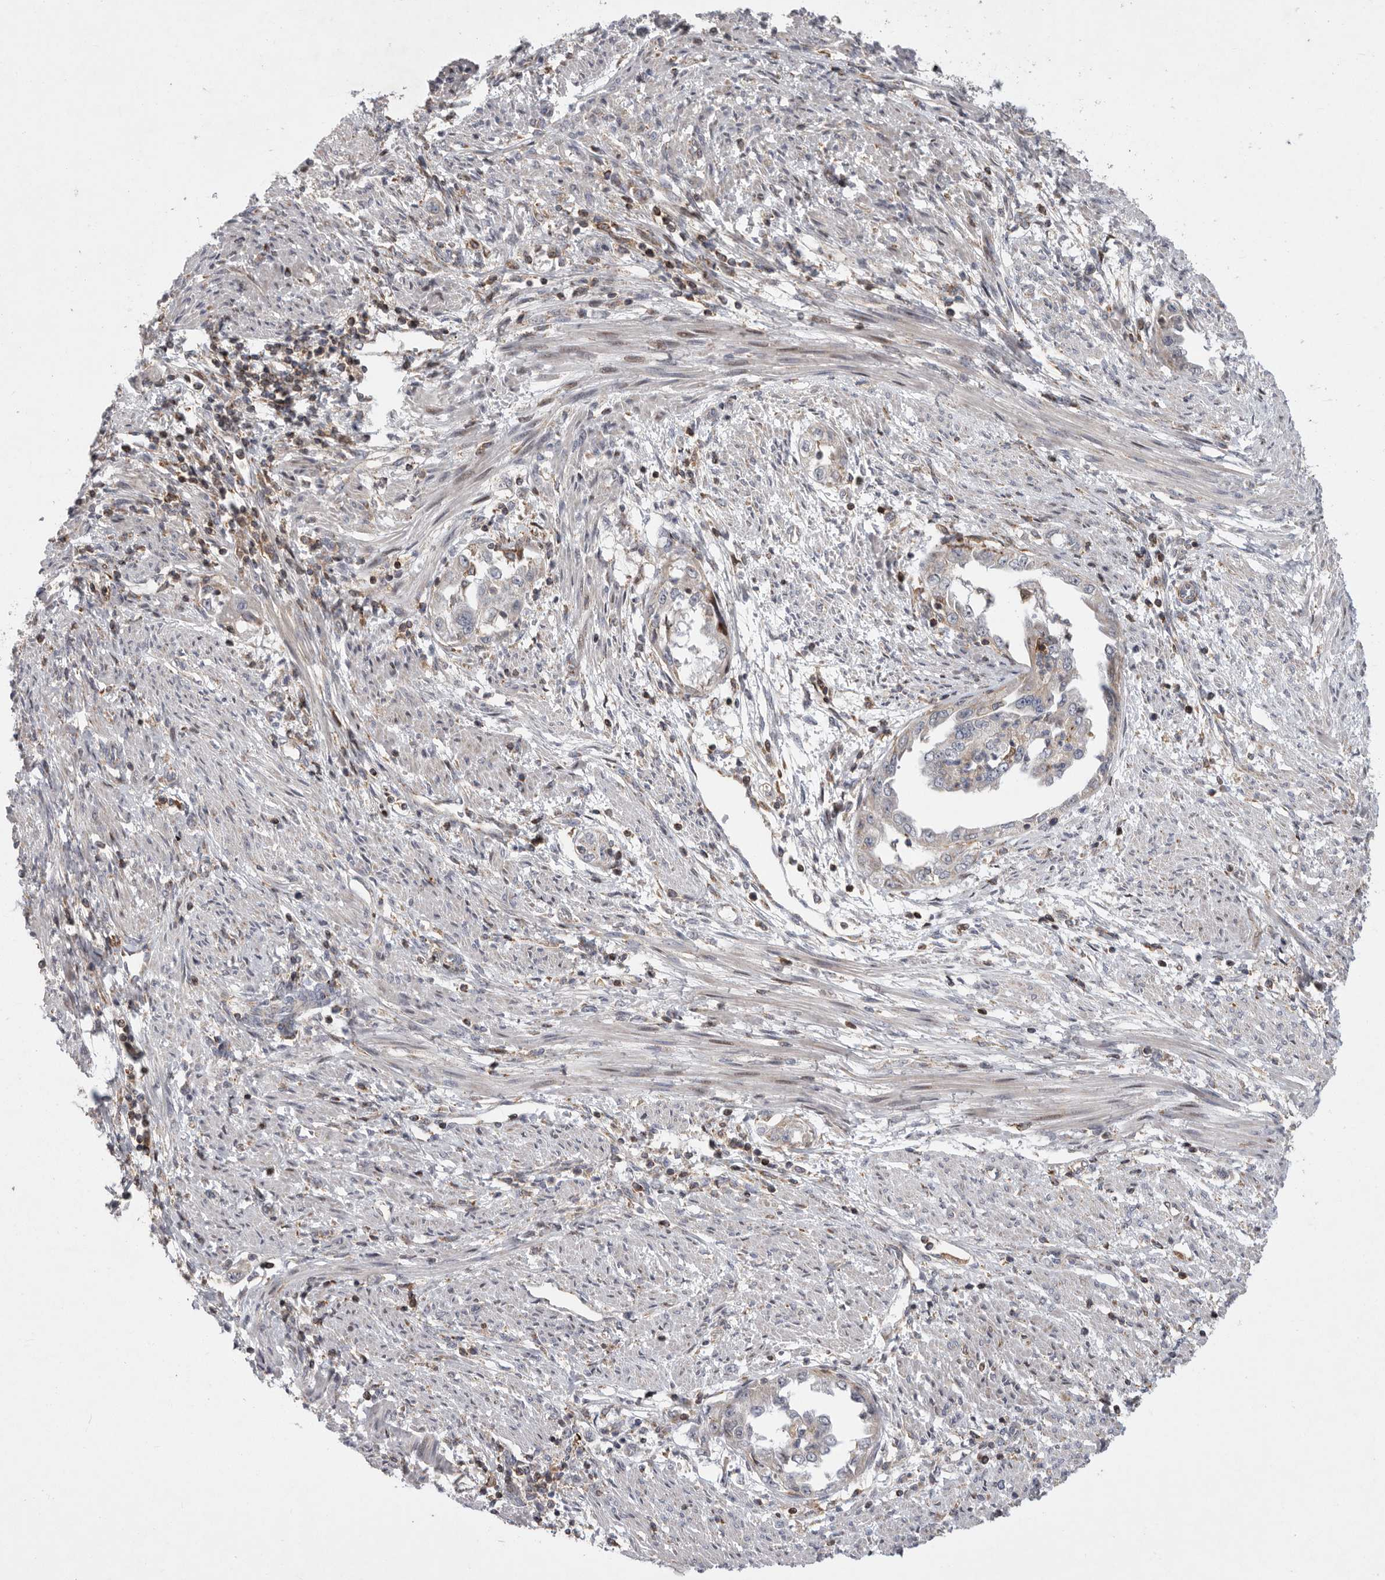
{"staining": {"intensity": "moderate", "quantity": "25%-75%", "location": "cytoplasmic/membranous"}, "tissue": "endometrial cancer", "cell_type": "Tumor cells", "image_type": "cancer", "snomed": [{"axis": "morphology", "description": "Adenocarcinoma, NOS"}, {"axis": "topography", "description": "Endometrium"}], "caption": "IHC image of neoplastic tissue: endometrial adenocarcinoma stained using IHC demonstrates medium levels of moderate protein expression localized specifically in the cytoplasmic/membranous of tumor cells, appearing as a cytoplasmic/membranous brown color.", "gene": "MPZL1", "patient": {"sex": "female", "age": 85}}